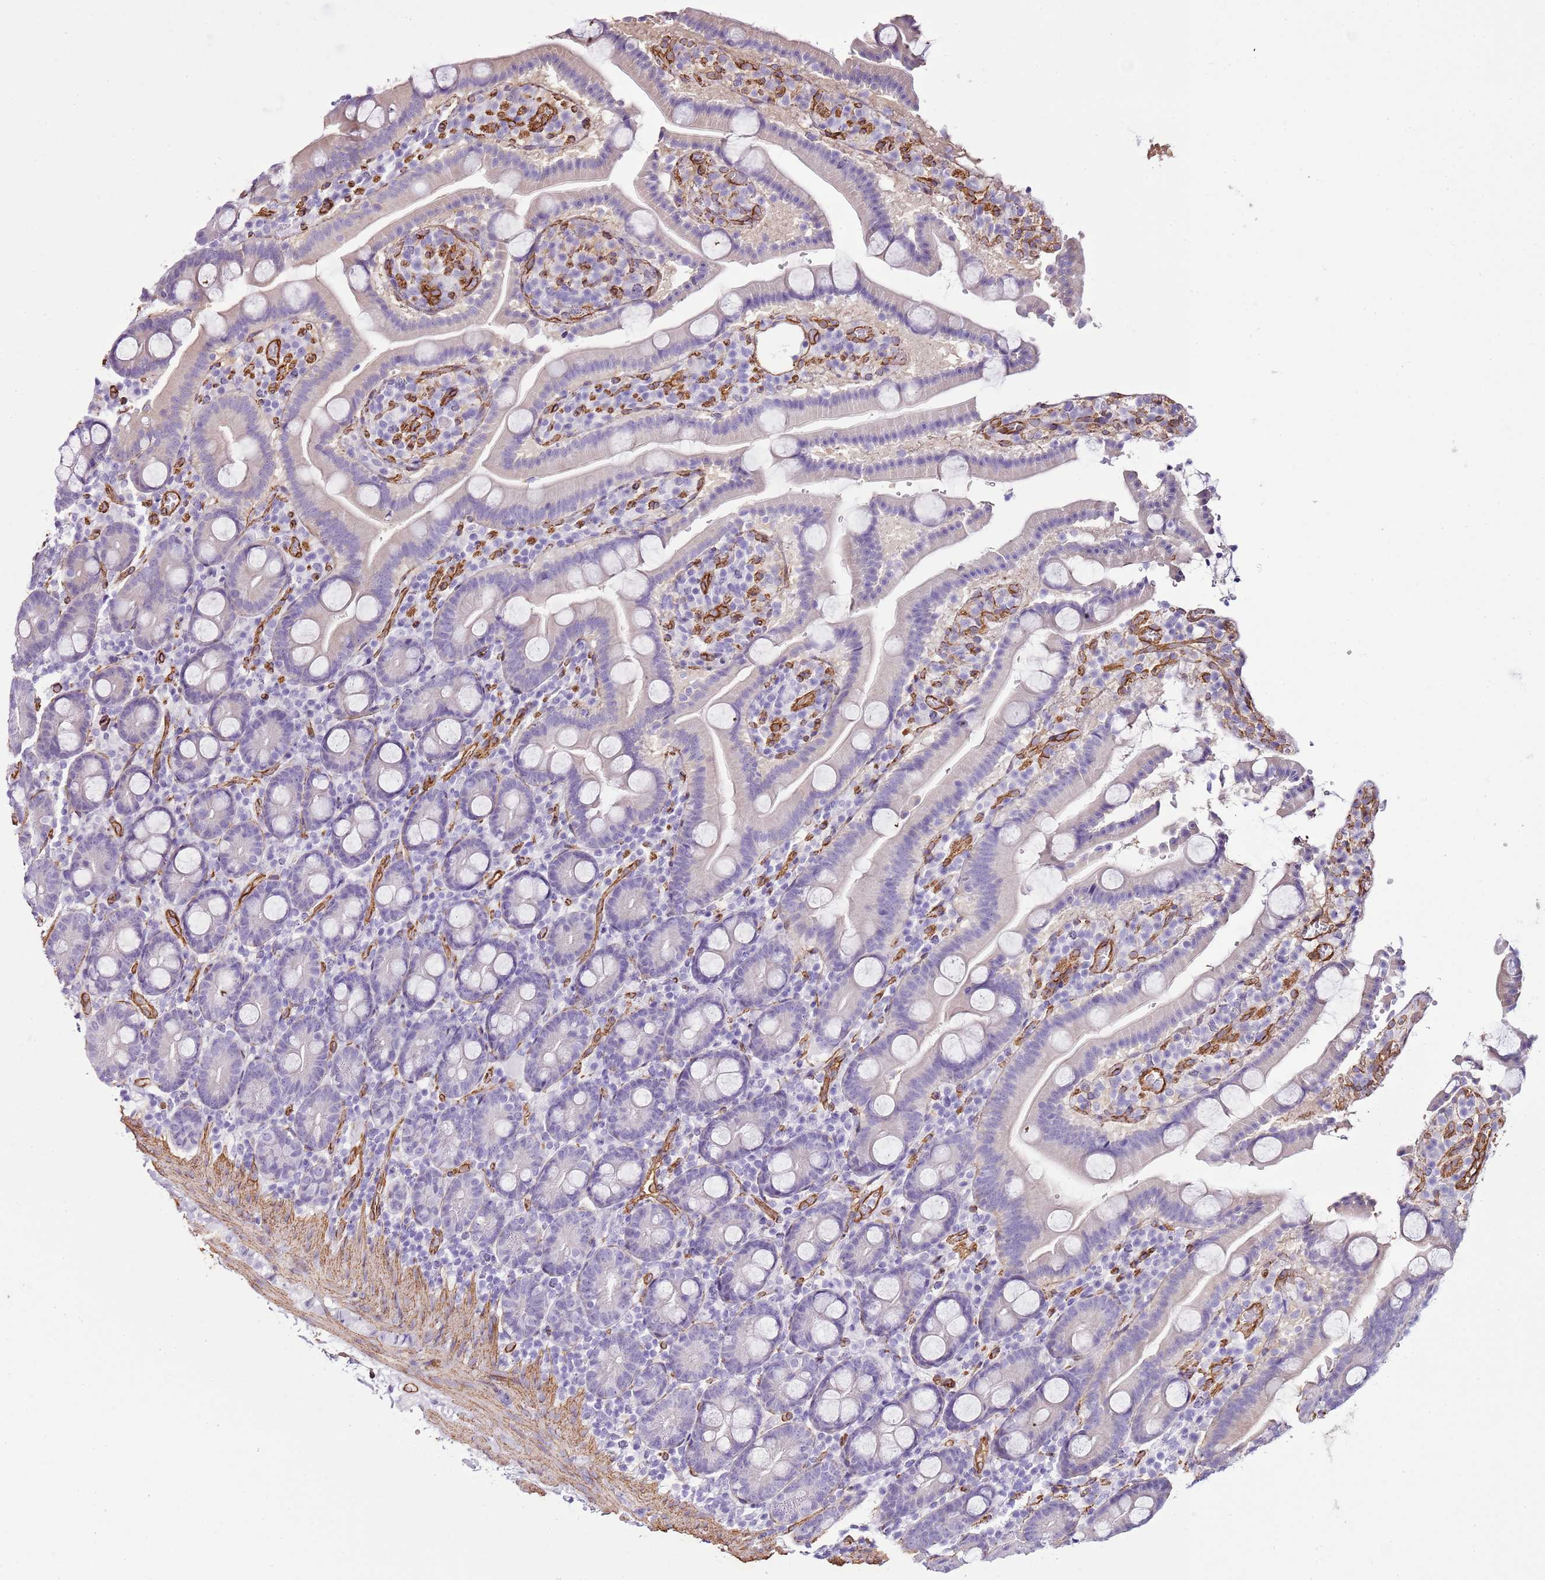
{"staining": {"intensity": "negative", "quantity": "none", "location": "none"}, "tissue": "duodenum", "cell_type": "Glandular cells", "image_type": "normal", "snomed": [{"axis": "morphology", "description": "Normal tissue, NOS"}, {"axis": "topography", "description": "Duodenum"}], "caption": "IHC of normal human duodenum displays no positivity in glandular cells.", "gene": "CTDSPL", "patient": {"sex": "male", "age": 55}}